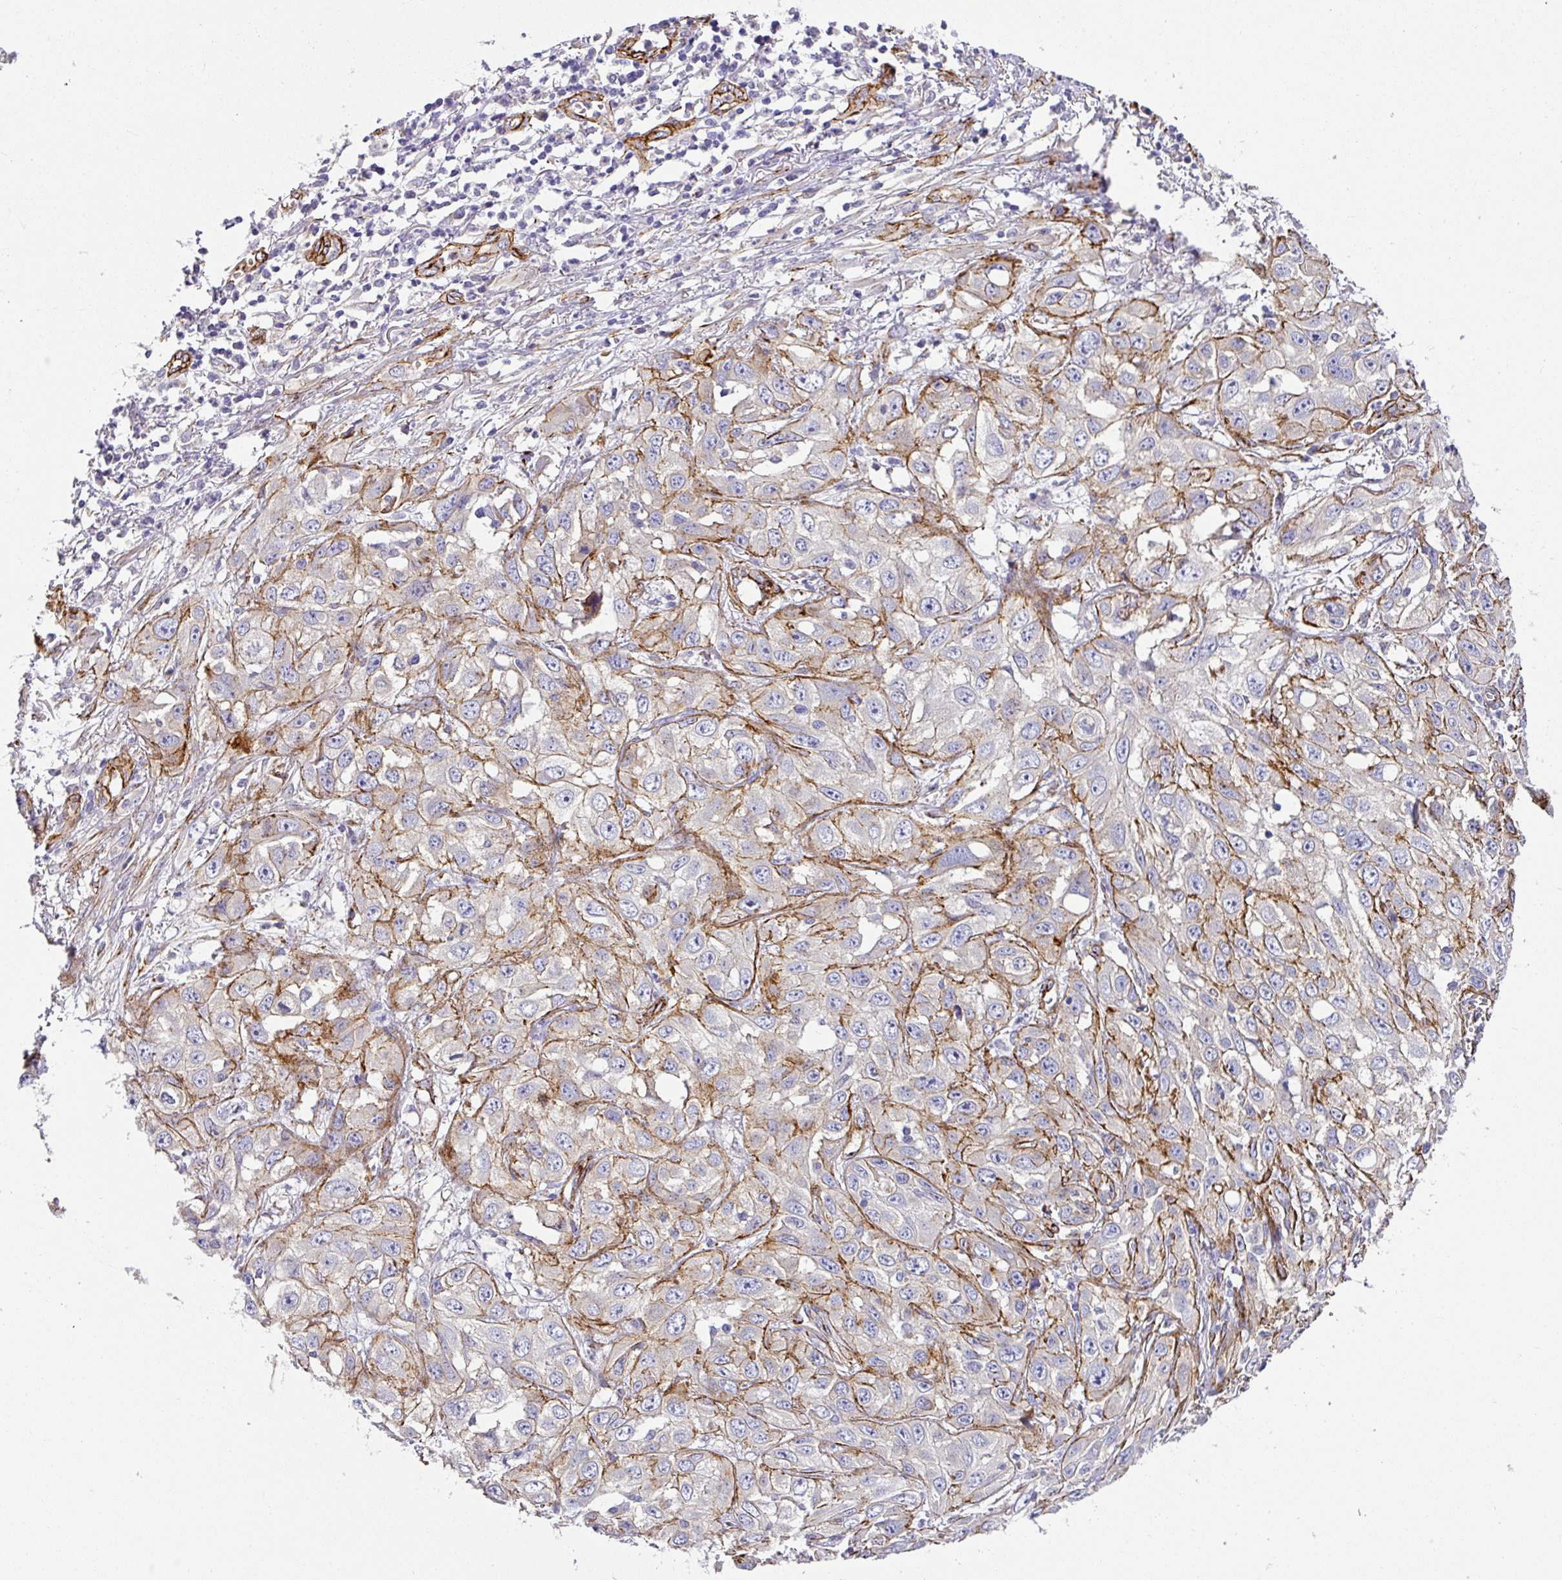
{"staining": {"intensity": "weak", "quantity": "<25%", "location": "cytoplasmic/membranous"}, "tissue": "skin cancer", "cell_type": "Tumor cells", "image_type": "cancer", "snomed": [{"axis": "morphology", "description": "Squamous cell carcinoma, NOS"}, {"axis": "topography", "description": "Skin"}, {"axis": "topography", "description": "Vulva"}], "caption": "Tumor cells show no significant positivity in skin cancer (squamous cell carcinoma).", "gene": "SLC25A17", "patient": {"sex": "female", "age": 71}}